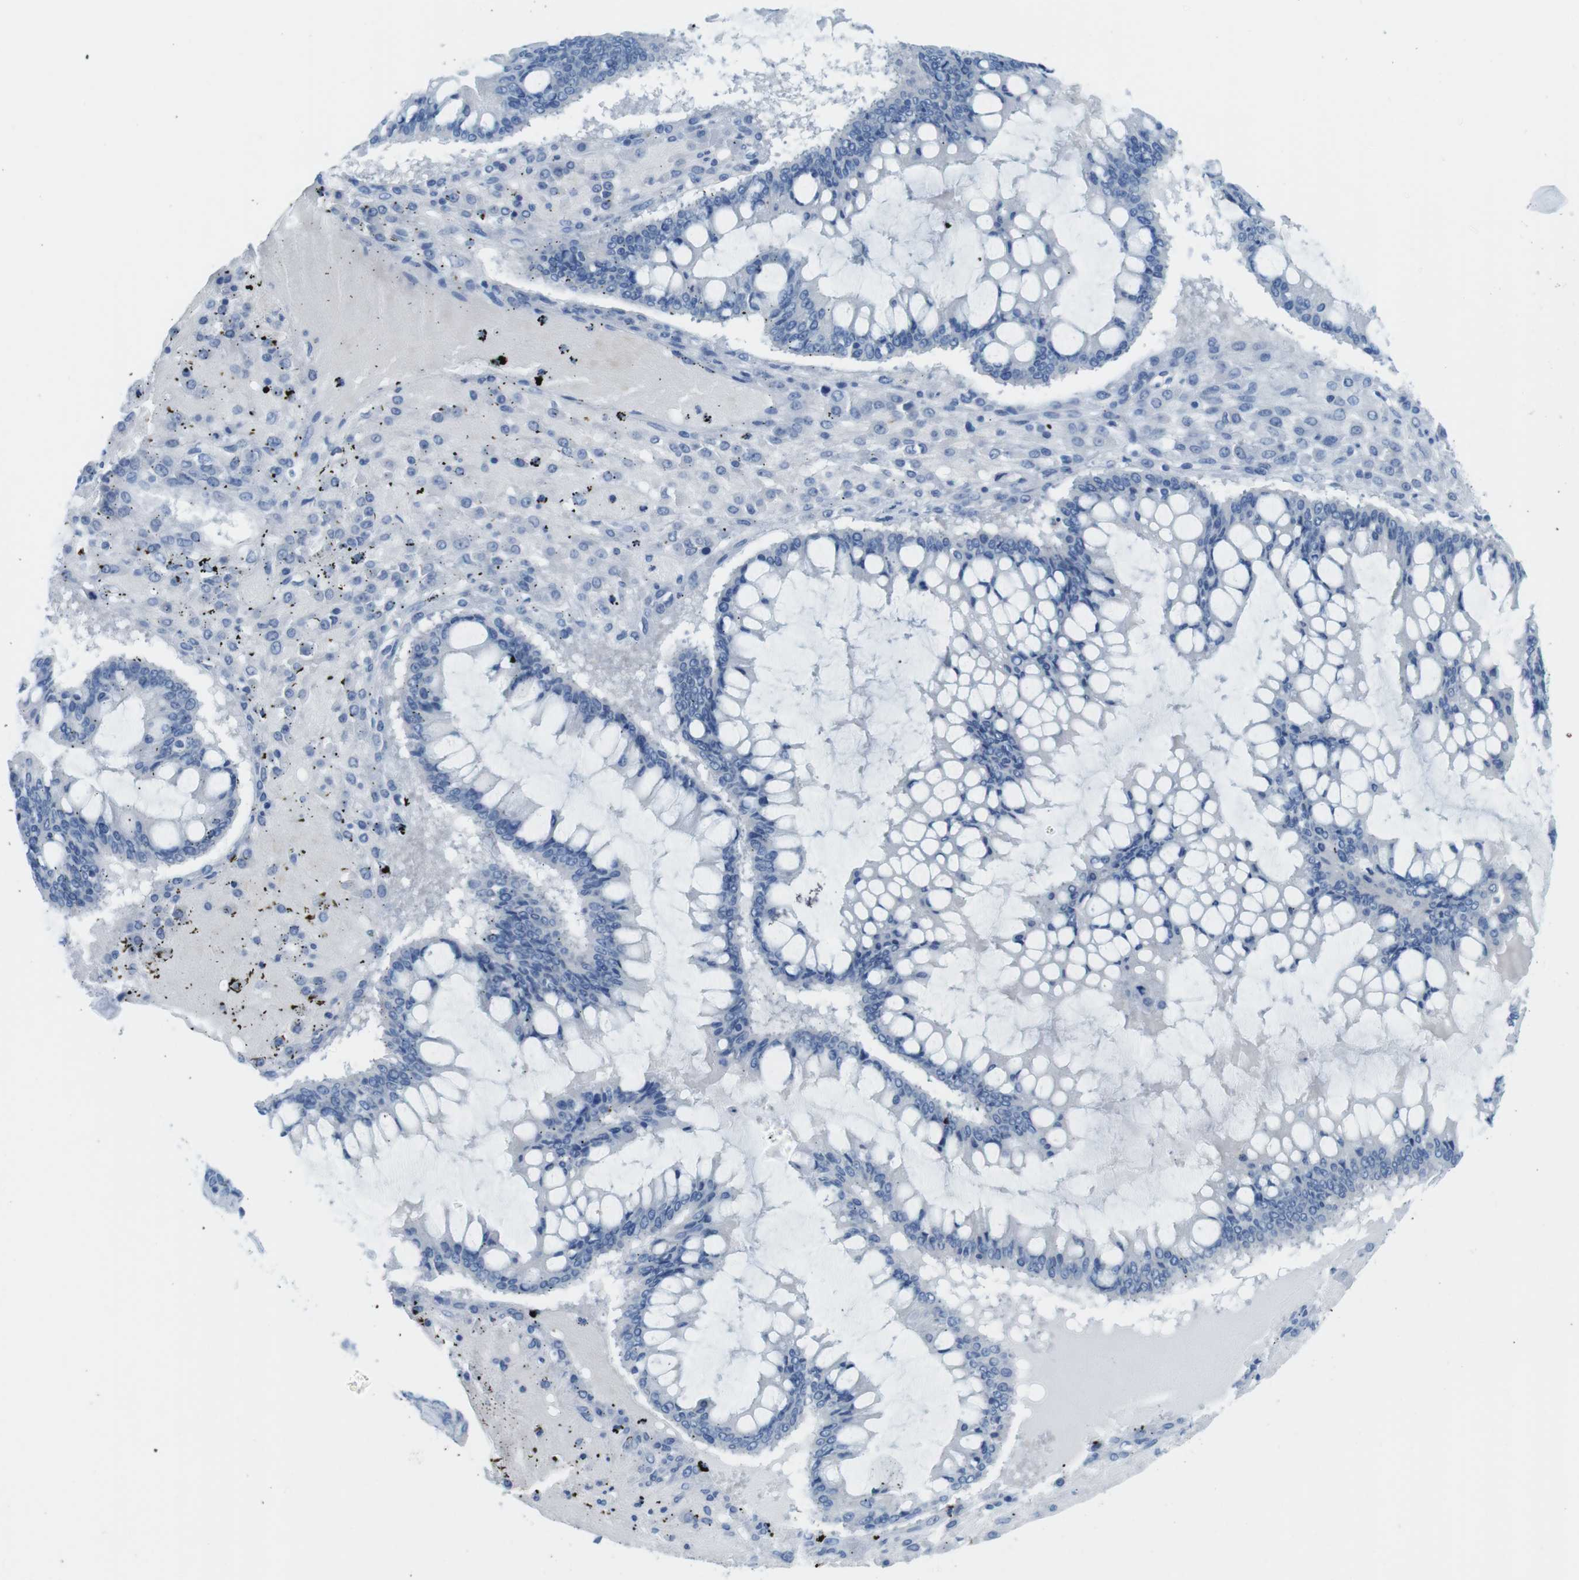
{"staining": {"intensity": "negative", "quantity": "none", "location": "none"}, "tissue": "ovarian cancer", "cell_type": "Tumor cells", "image_type": "cancer", "snomed": [{"axis": "morphology", "description": "Cystadenocarcinoma, mucinous, NOS"}, {"axis": "topography", "description": "Ovary"}], "caption": "This is an IHC photomicrograph of ovarian mucinous cystadenocarcinoma. There is no positivity in tumor cells.", "gene": "GAP43", "patient": {"sex": "female", "age": 73}}